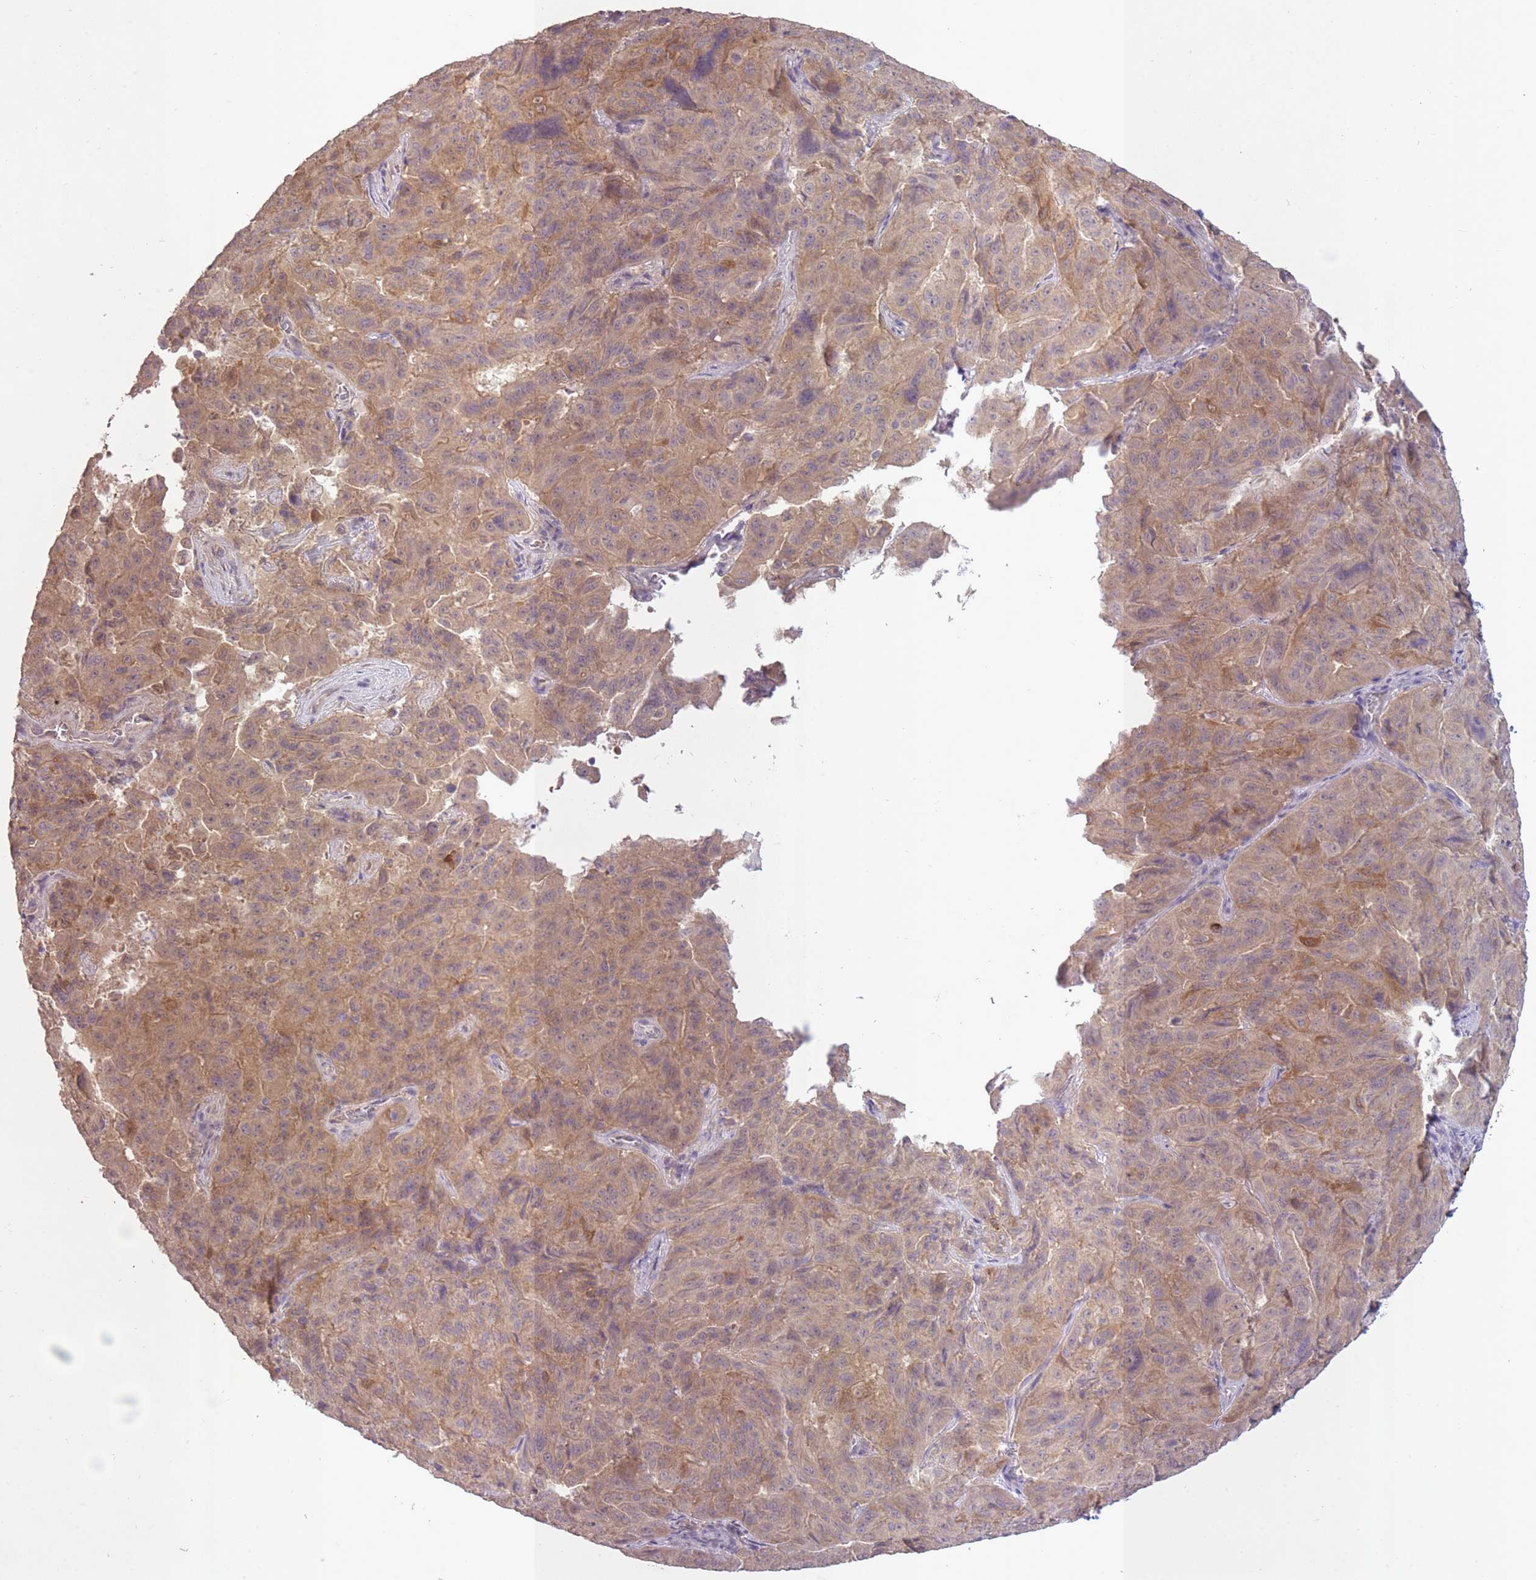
{"staining": {"intensity": "weak", "quantity": "25%-75%", "location": "cytoplasmic/membranous"}, "tissue": "pancreatic cancer", "cell_type": "Tumor cells", "image_type": "cancer", "snomed": [{"axis": "morphology", "description": "Adenocarcinoma, NOS"}, {"axis": "topography", "description": "Pancreas"}], "caption": "DAB immunohistochemical staining of human adenocarcinoma (pancreatic) displays weak cytoplasmic/membranous protein staining in about 25%-75% of tumor cells. (DAB (3,3'-diaminobenzidine) IHC with brightfield microscopy, high magnification).", "gene": "LRATD2", "patient": {"sex": "male", "age": 63}}